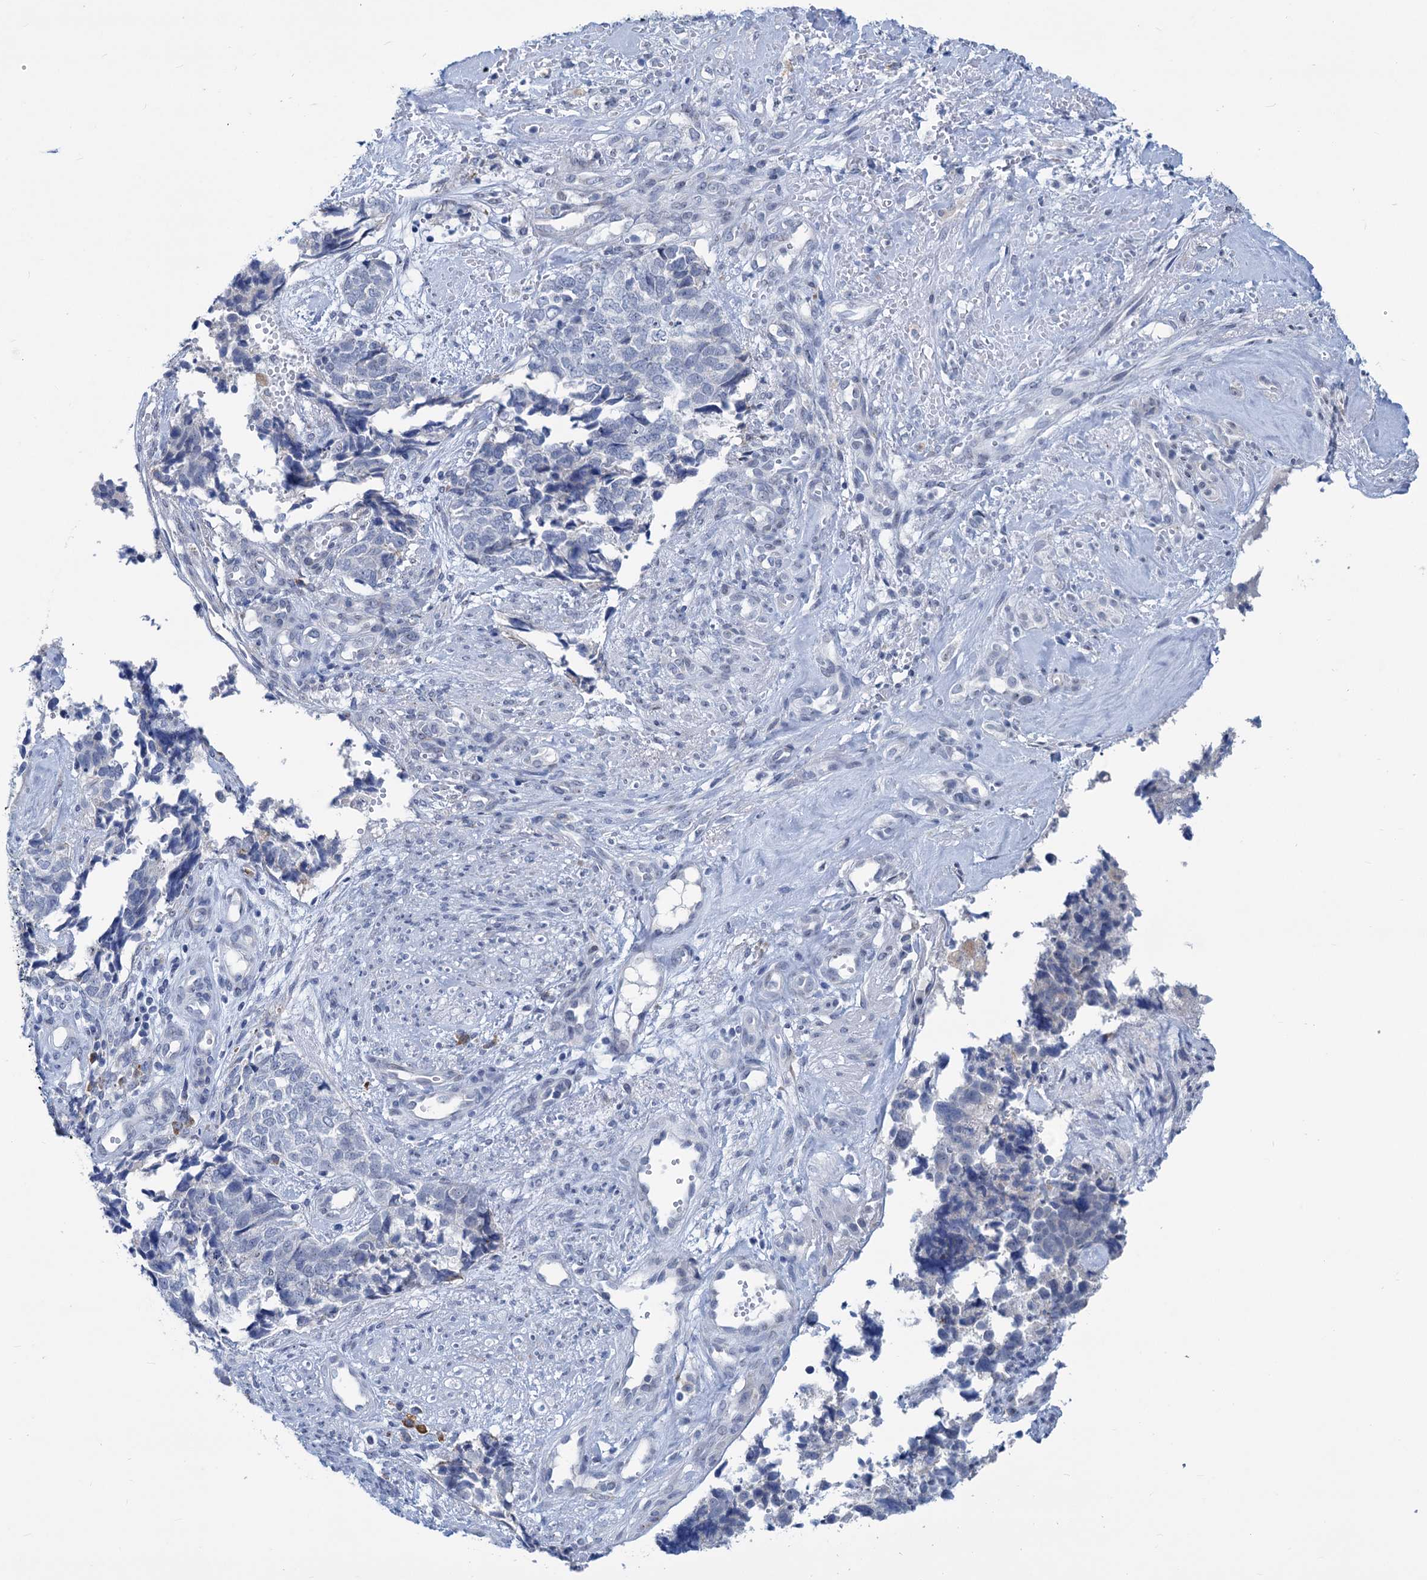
{"staining": {"intensity": "negative", "quantity": "none", "location": "none"}, "tissue": "cervical cancer", "cell_type": "Tumor cells", "image_type": "cancer", "snomed": [{"axis": "morphology", "description": "Squamous cell carcinoma, NOS"}, {"axis": "topography", "description": "Cervix"}], "caption": "Immunohistochemistry (IHC) image of cervical cancer (squamous cell carcinoma) stained for a protein (brown), which displays no positivity in tumor cells. The staining was performed using DAB (3,3'-diaminobenzidine) to visualize the protein expression in brown, while the nuclei were stained in blue with hematoxylin (Magnification: 20x).", "gene": "NEU3", "patient": {"sex": "female", "age": 63}}